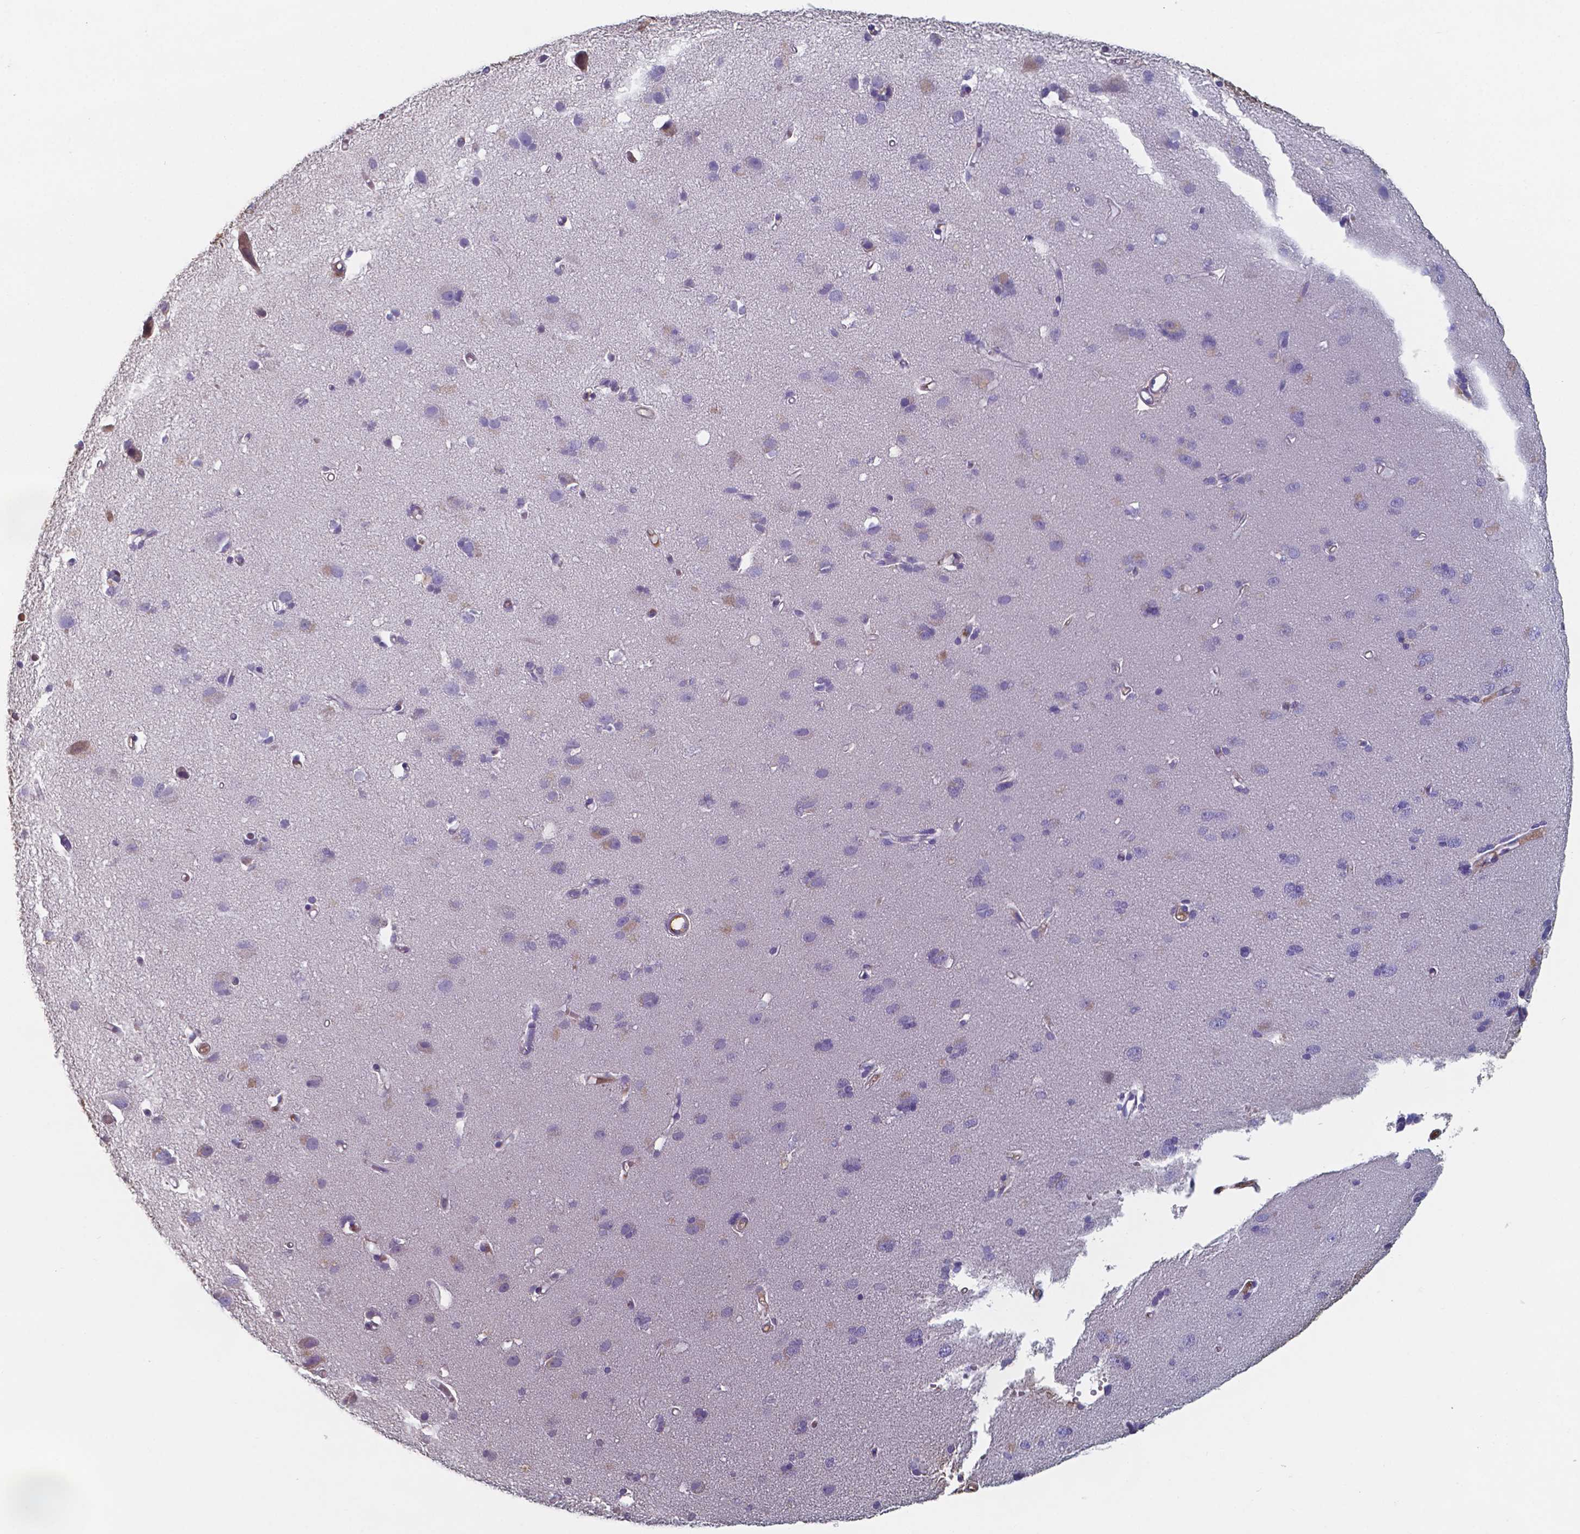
{"staining": {"intensity": "moderate", "quantity": "<25%", "location": "cytoplasmic/membranous"}, "tissue": "cerebral cortex", "cell_type": "Endothelial cells", "image_type": "normal", "snomed": [{"axis": "morphology", "description": "Normal tissue, NOS"}, {"axis": "morphology", "description": "Glioma, malignant, High grade"}, {"axis": "topography", "description": "Cerebral cortex"}], "caption": "Normal cerebral cortex was stained to show a protein in brown. There is low levels of moderate cytoplasmic/membranous expression in about <25% of endothelial cells.", "gene": "BTBD17", "patient": {"sex": "male", "age": 71}}